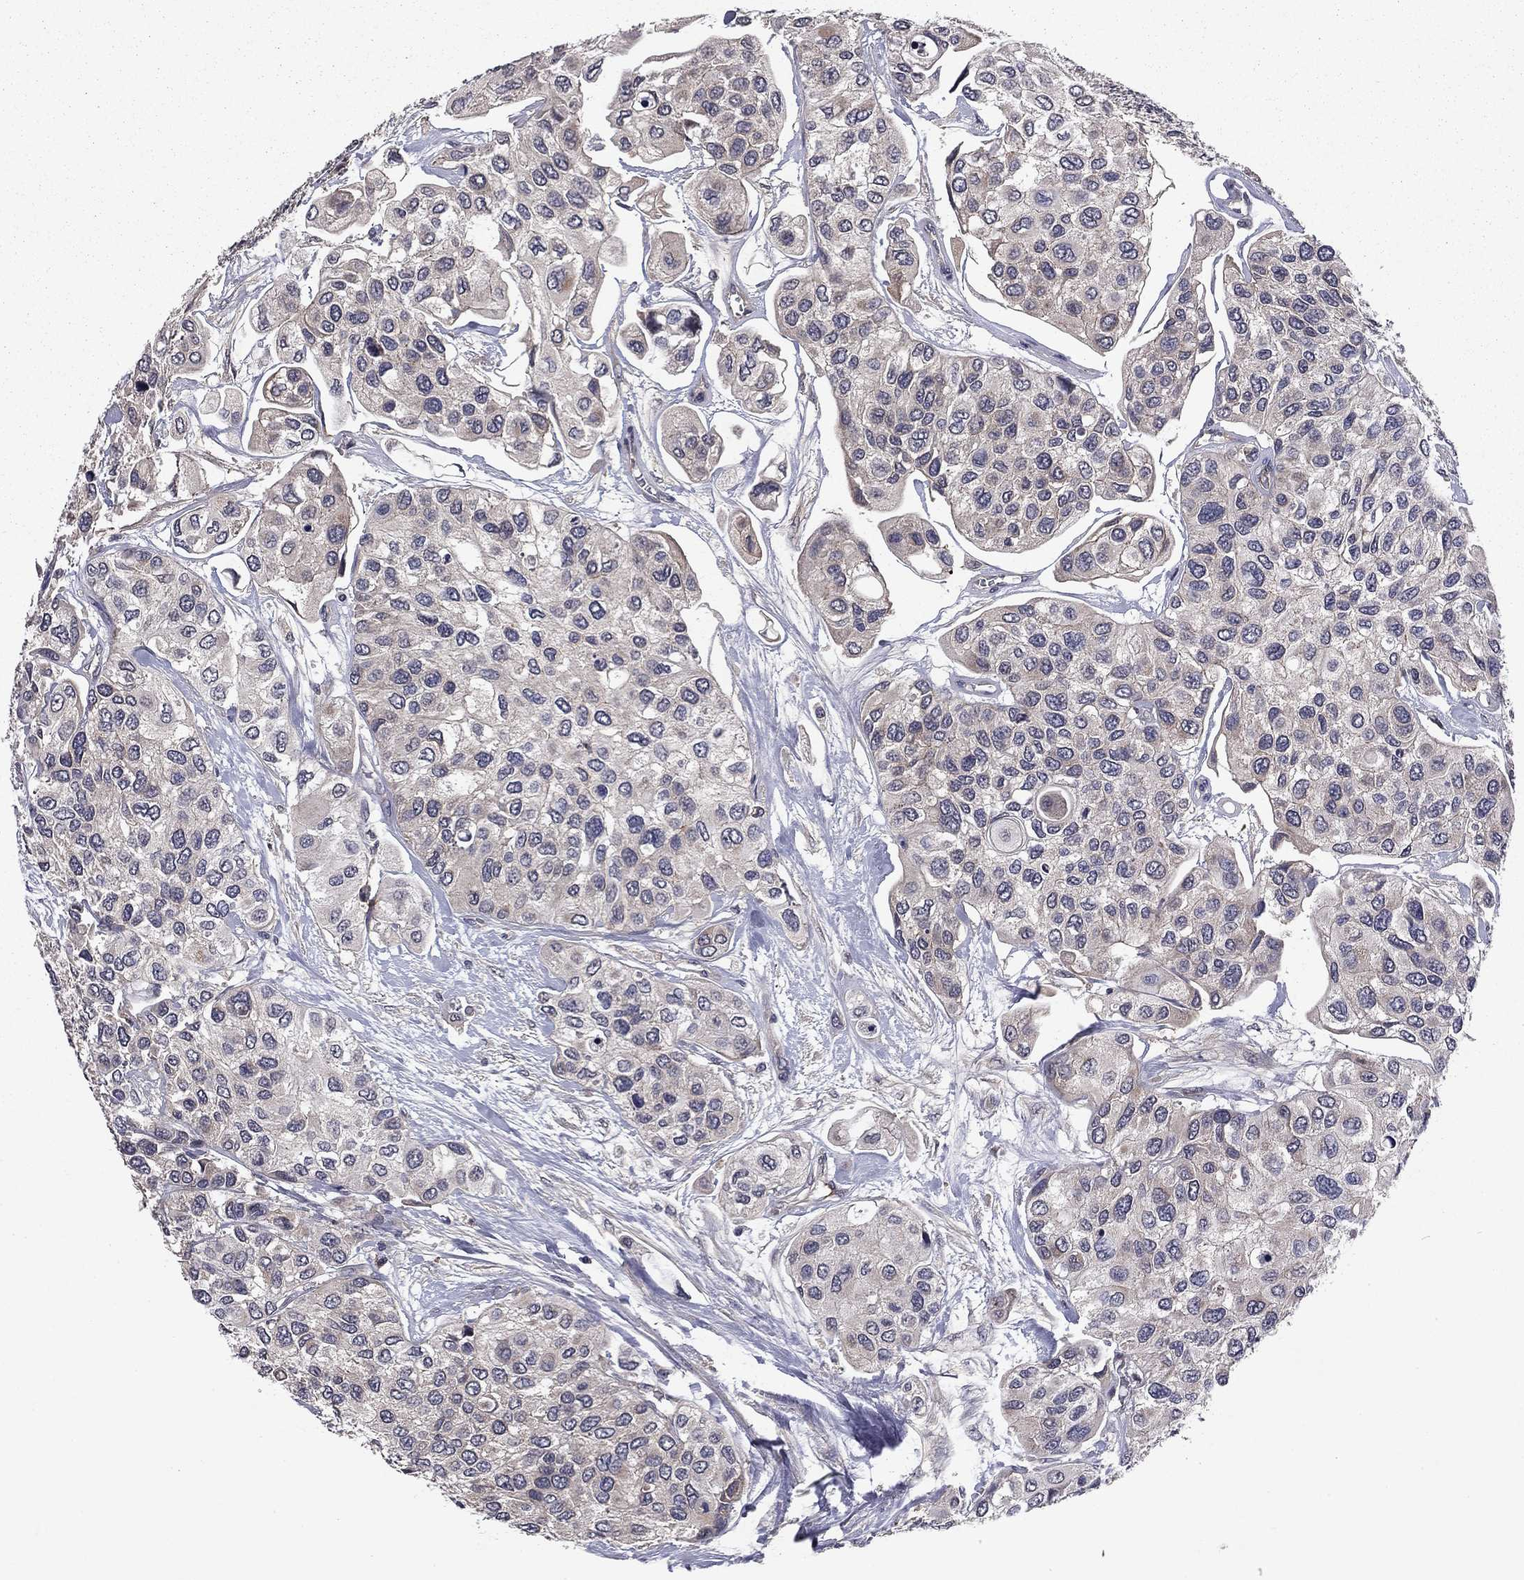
{"staining": {"intensity": "negative", "quantity": "none", "location": "none"}, "tissue": "urothelial cancer", "cell_type": "Tumor cells", "image_type": "cancer", "snomed": [{"axis": "morphology", "description": "Urothelial carcinoma, High grade"}, {"axis": "topography", "description": "Urinary bladder"}], "caption": "Human urothelial cancer stained for a protein using immunohistochemistry (IHC) displays no staining in tumor cells.", "gene": "PROS1", "patient": {"sex": "male", "age": 77}}